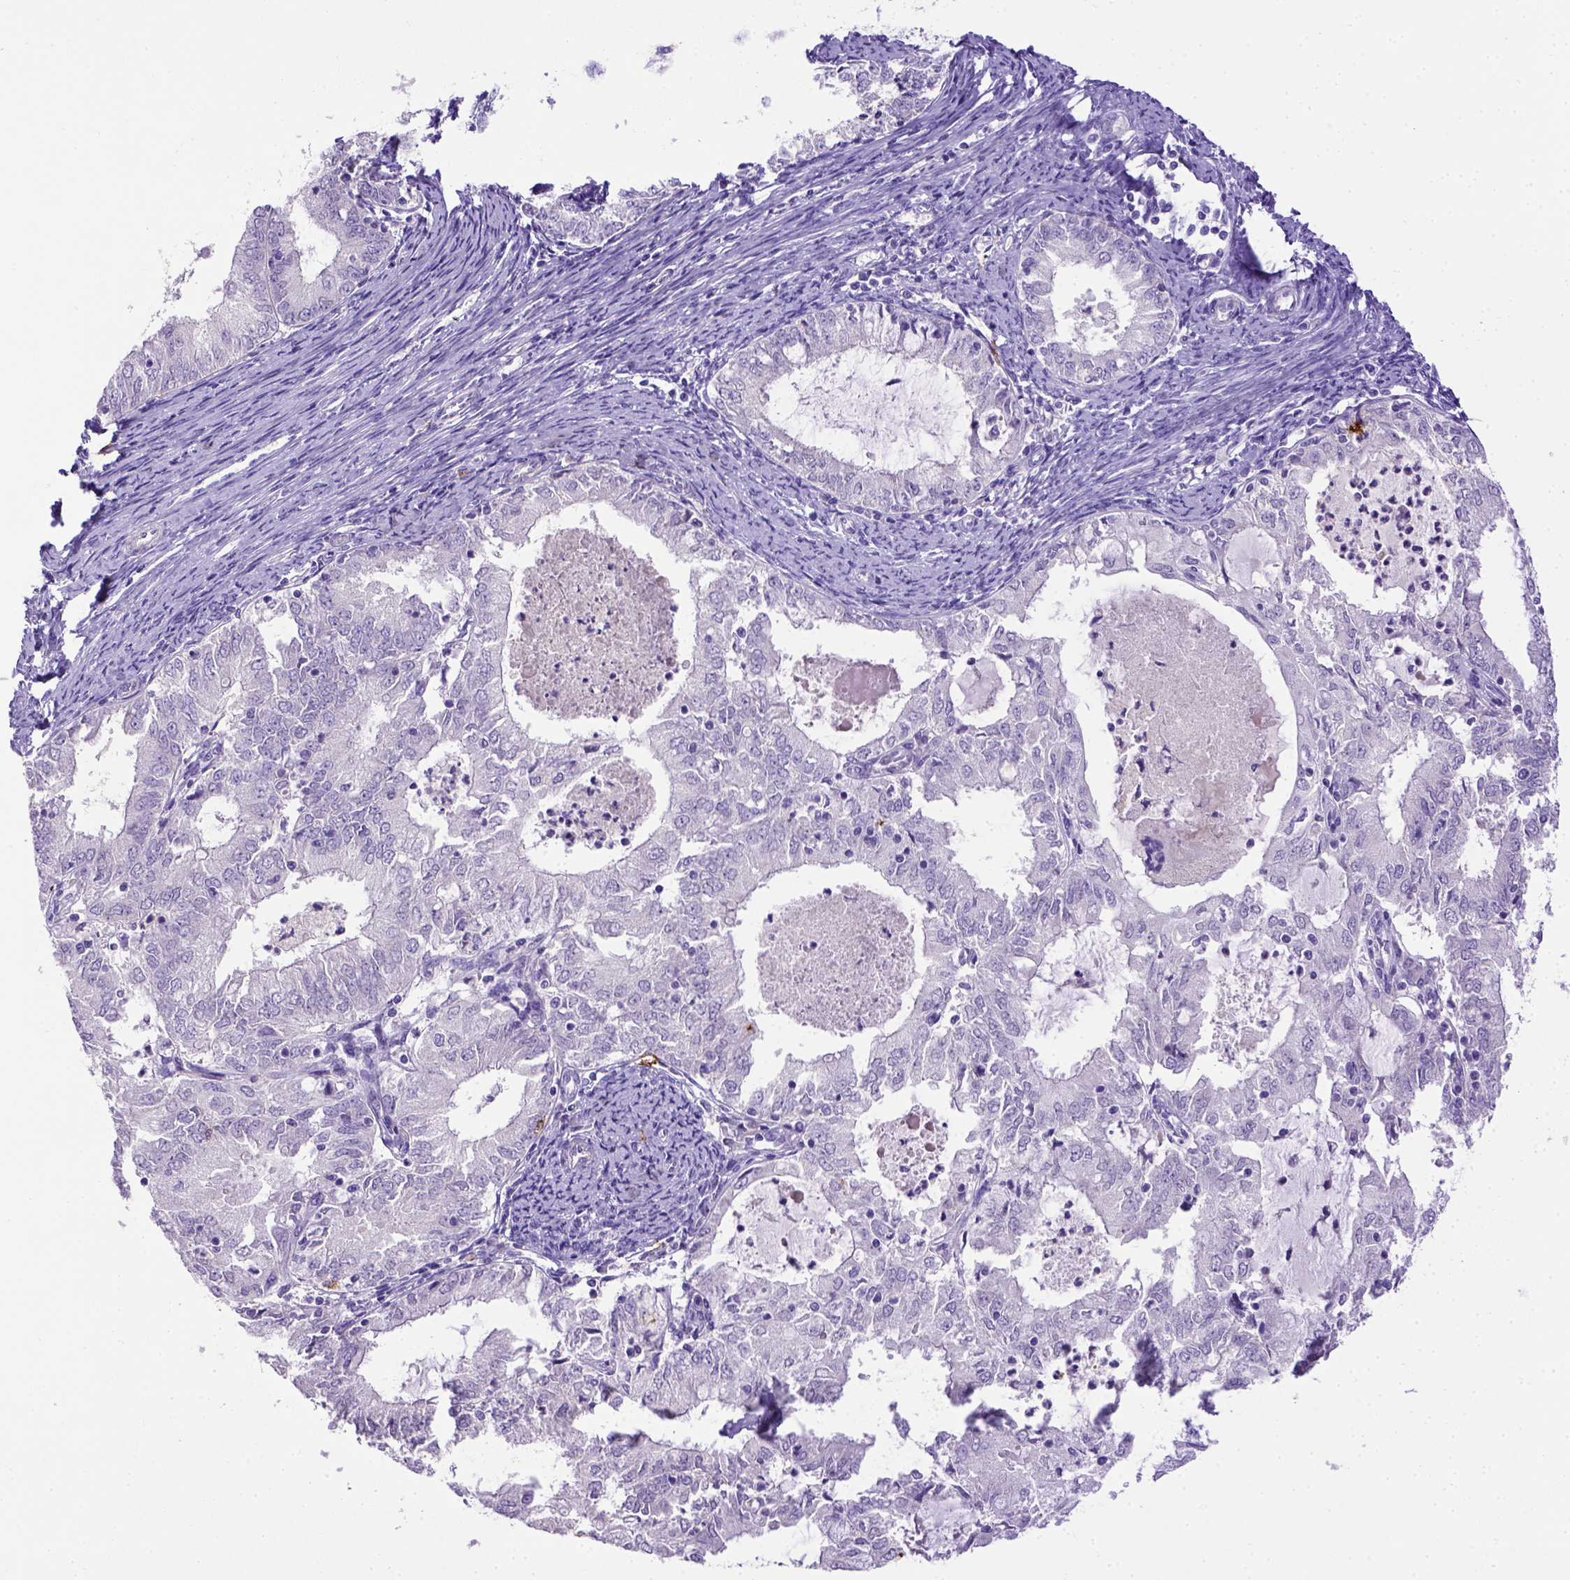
{"staining": {"intensity": "negative", "quantity": "none", "location": "none"}, "tissue": "endometrial cancer", "cell_type": "Tumor cells", "image_type": "cancer", "snomed": [{"axis": "morphology", "description": "Adenocarcinoma, NOS"}, {"axis": "topography", "description": "Endometrium"}], "caption": "DAB (3,3'-diaminobenzidine) immunohistochemical staining of human endometrial adenocarcinoma displays no significant positivity in tumor cells.", "gene": "B3GAT1", "patient": {"sex": "female", "age": 57}}